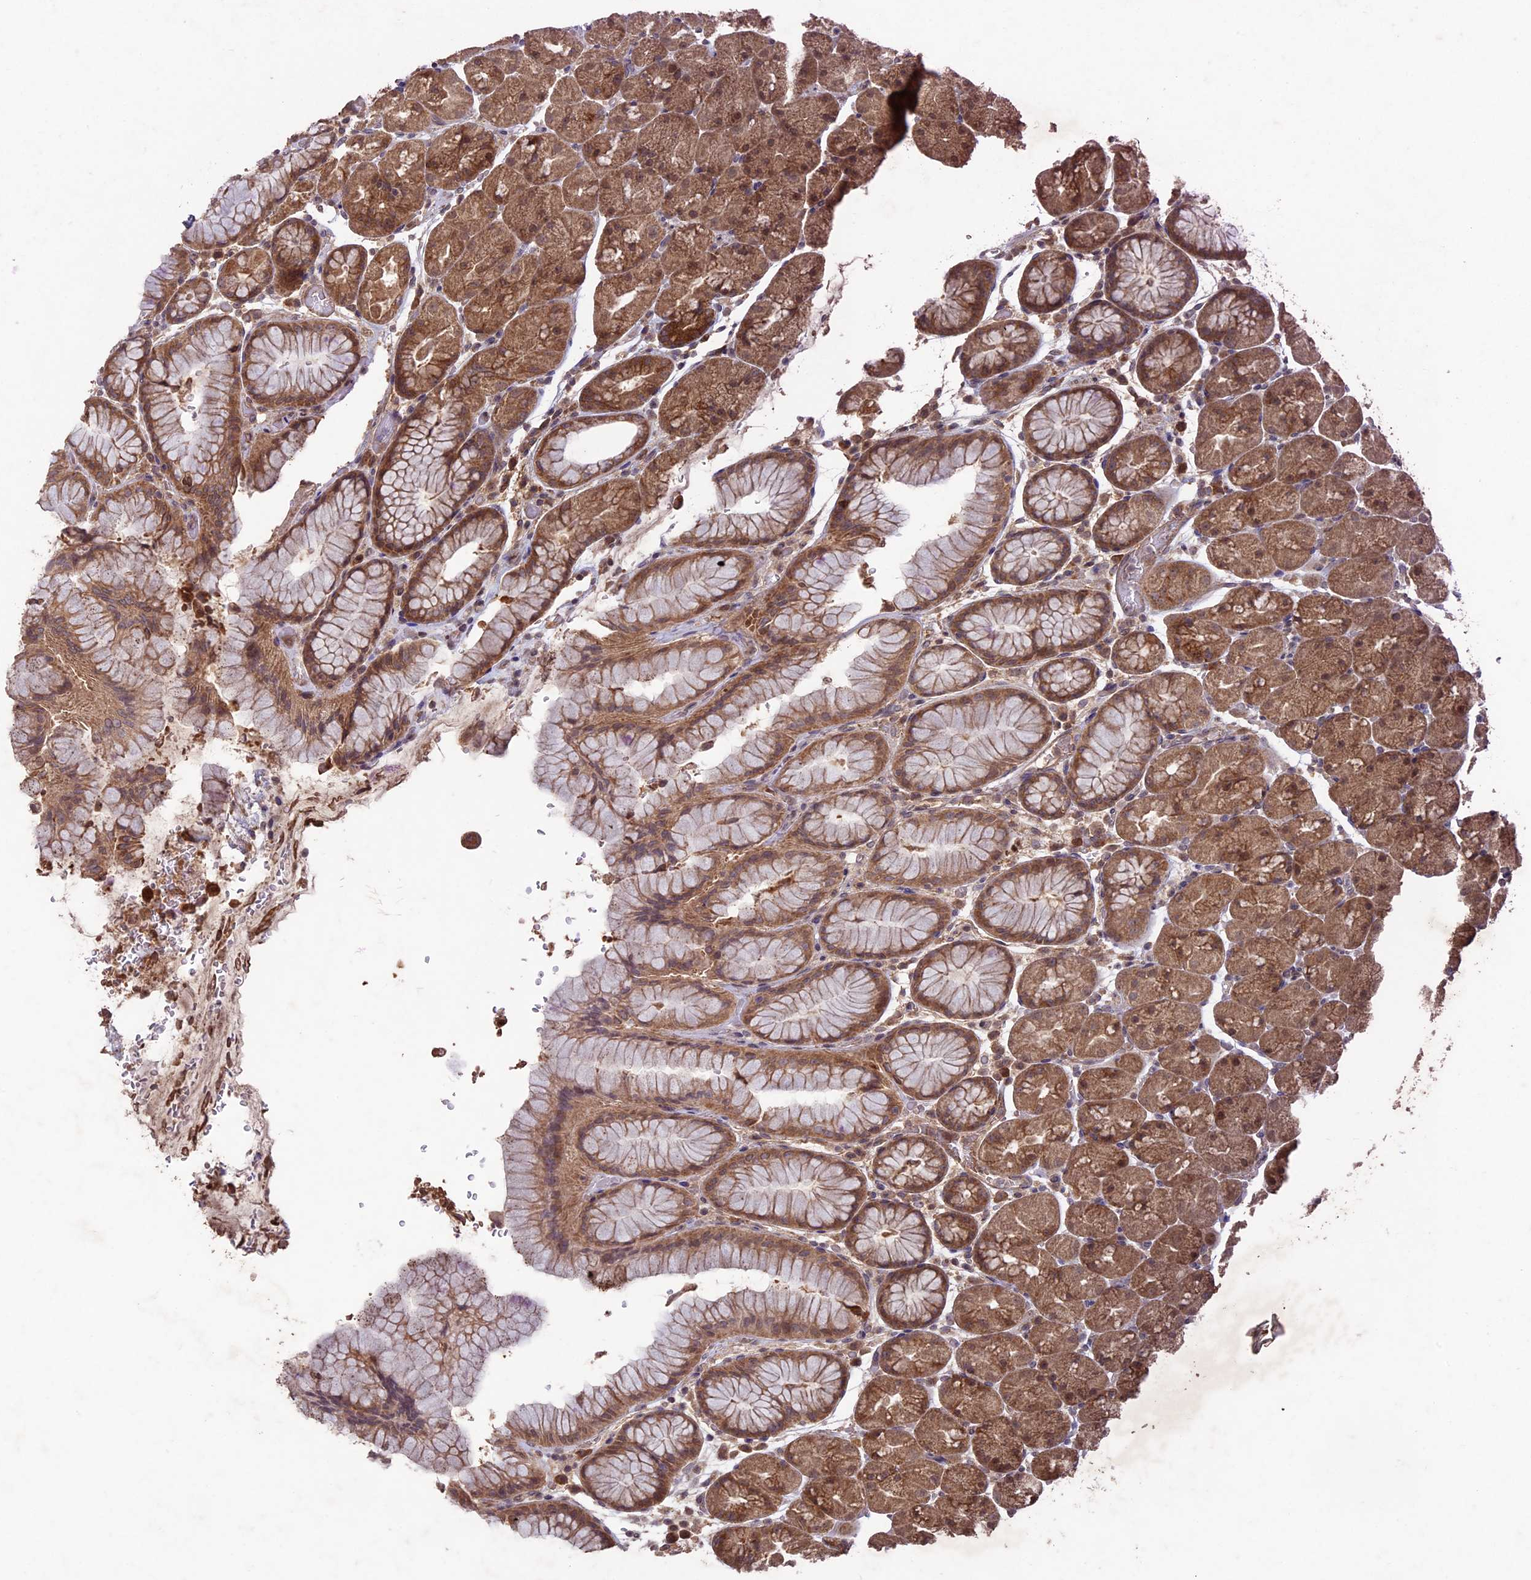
{"staining": {"intensity": "strong", "quantity": ">75%", "location": "cytoplasmic/membranous,nuclear"}, "tissue": "stomach", "cell_type": "Glandular cells", "image_type": "normal", "snomed": [{"axis": "morphology", "description": "Normal tissue, NOS"}, {"axis": "topography", "description": "Stomach, upper"}, {"axis": "topography", "description": "Stomach, lower"}], "caption": "Immunohistochemistry (IHC) image of normal stomach: human stomach stained using immunohistochemistry displays high levels of strong protein expression localized specifically in the cytoplasmic/membranous,nuclear of glandular cells, appearing as a cytoplasmic/membranous,nuclear brown color.", "gene": "RCCD1", "patient": {"sex": "male", "age": 67}}